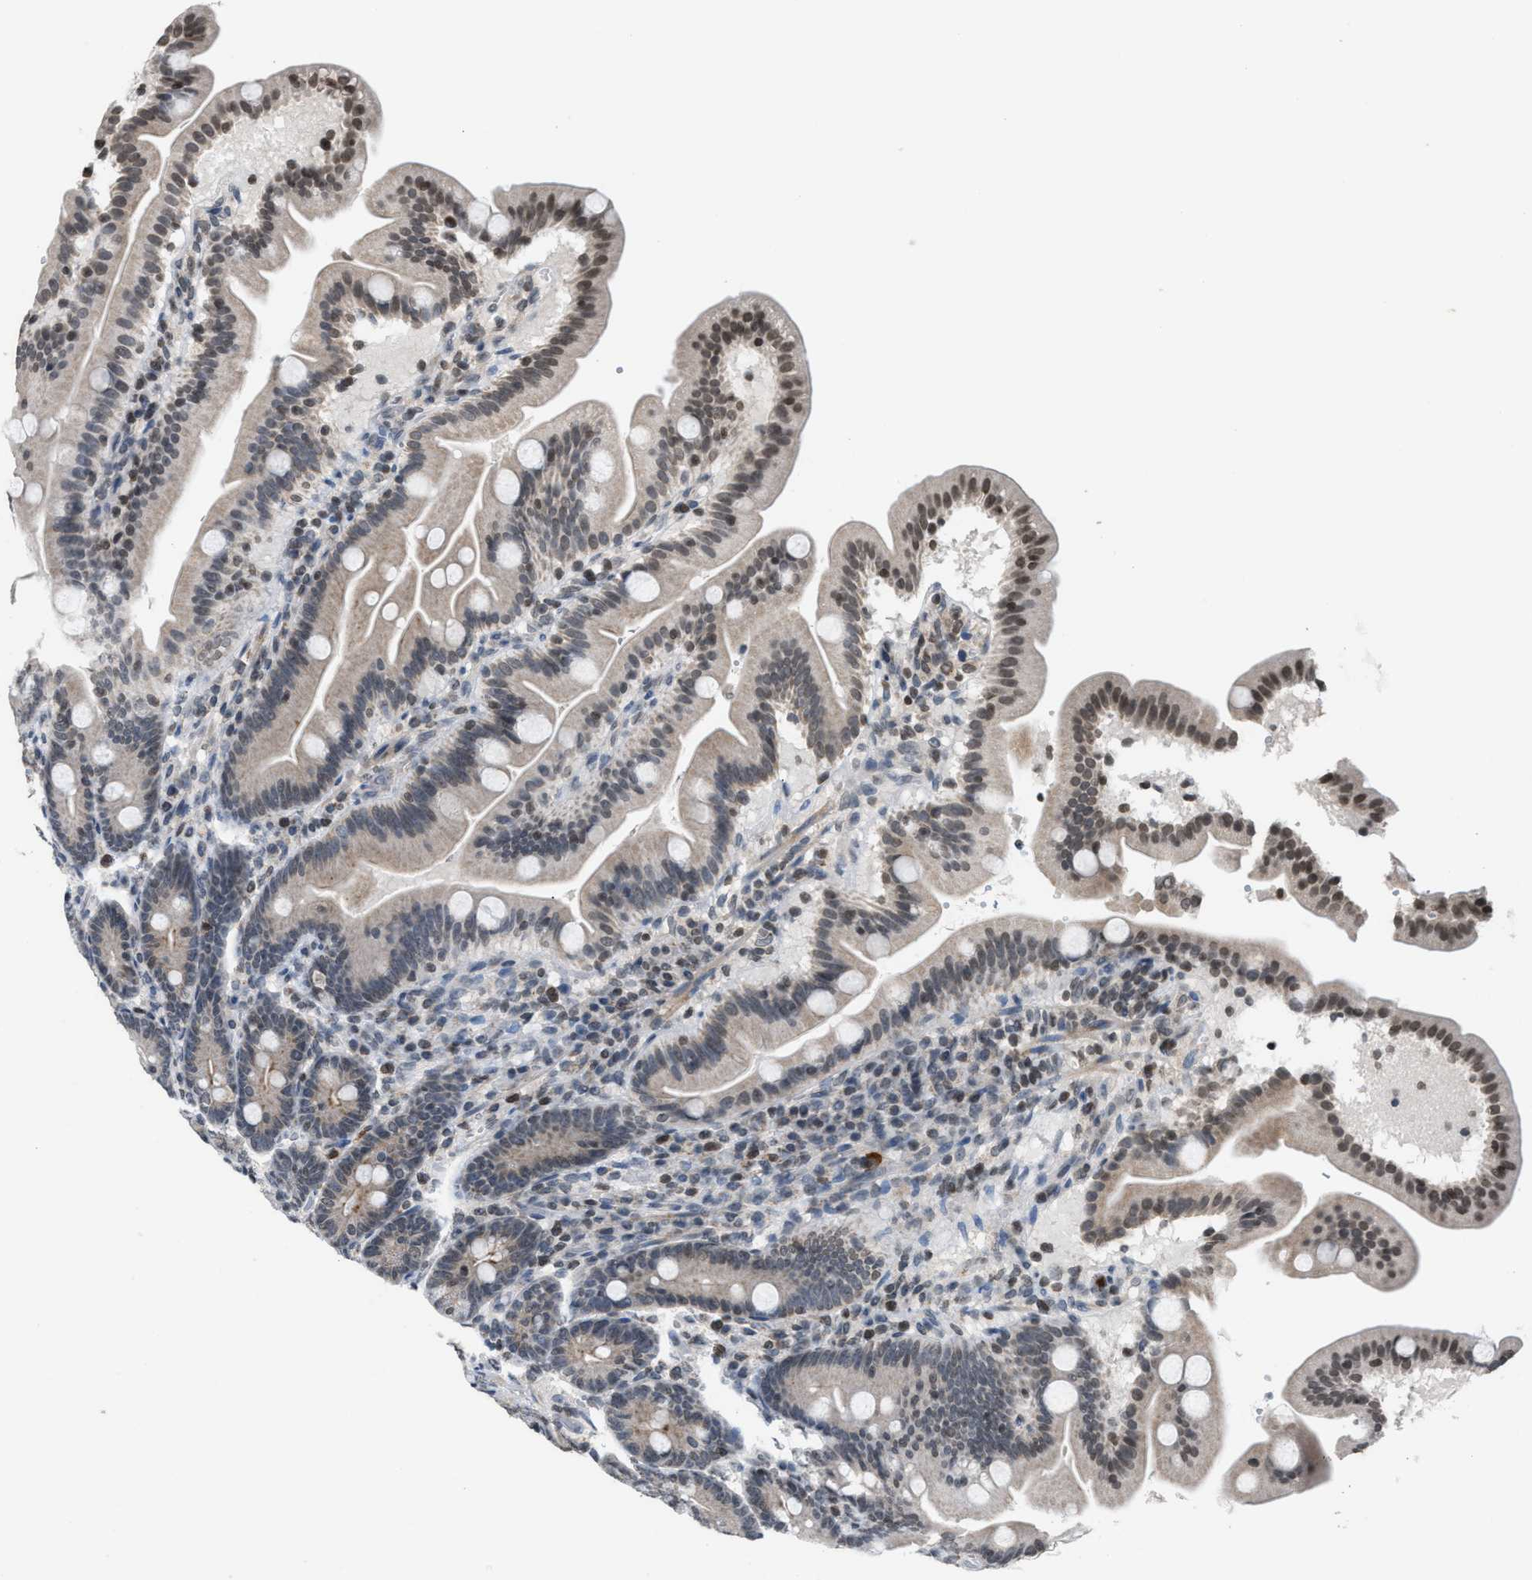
{"staining": {"intensity": "moderate", "quantity": "<25%", "location": "cytoplasmic/membranous,nuclear"}, "tissue": "duodenum", "cell_type": "Glandular cells", "image_type": "normal", "snomed": [{"axis": "morphology", "description": "Normal tissue, NOS"}, {"axis": "topography", "description": "Duodenum"}], "caption": "Immunohistochemical staining of normal human duodenum demonstrates low levels of moderate cytoplasmic/membranous,nuclear expression in about <25% of glandular cells.", "gene": "PRUNE2", "patient": {"sex": "male", "age": 54}}